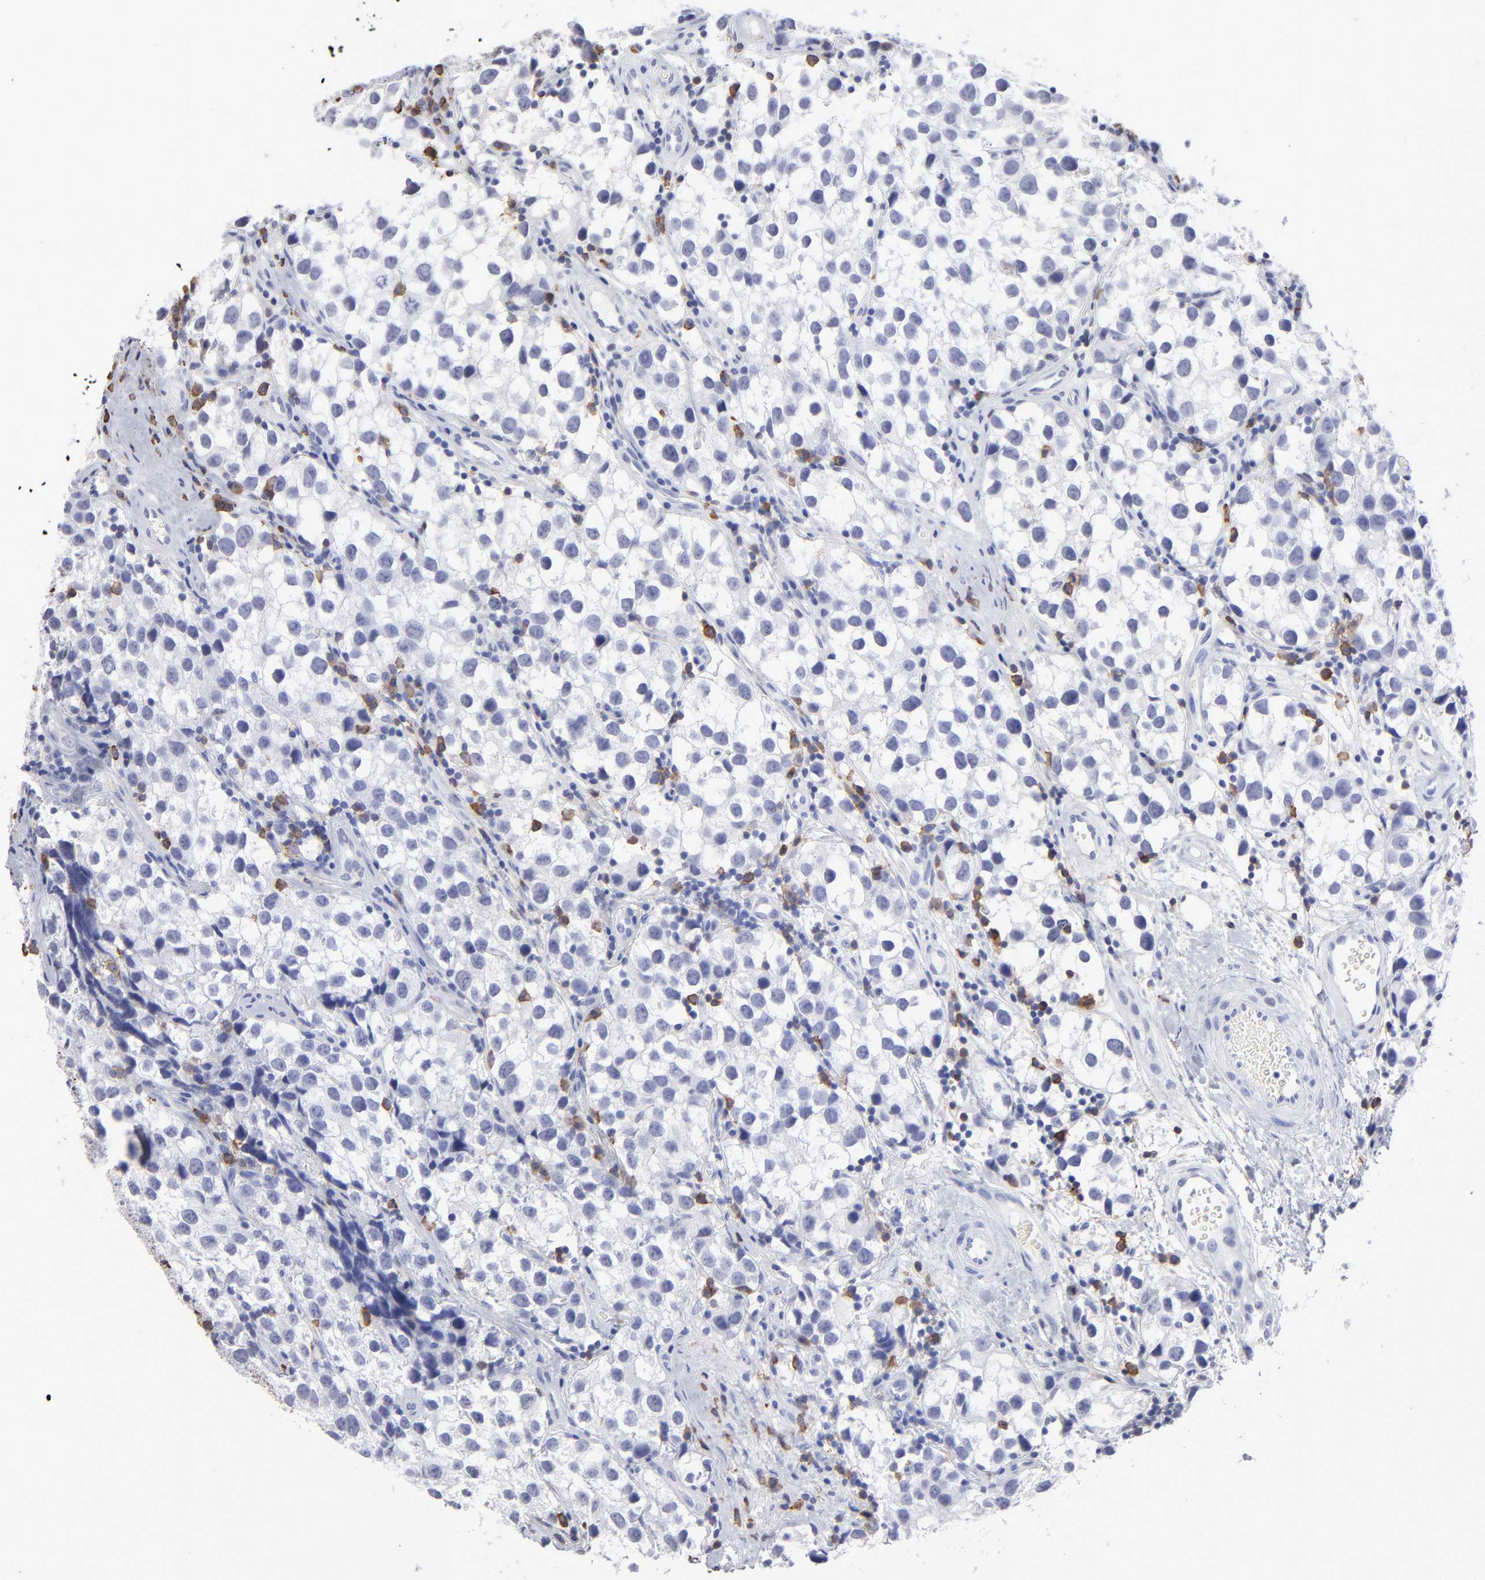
{"staining": {"intensity": "negative", "quantity": "none", "location": "none"}, "tissue": "testis cancer", "cell_type": "Tumor cells", "image_type": "cancer", "snomed": [{"axis": "morphology", "description": "Seminoma, NOS"}, {"axis": "topography", "description": "Testis"}], "caption": "A histopathology image of testis cancer stained for a protein shows no brown staining in tumor cells.", "gene": "LAT2", "patient": {"sex": "male", "age": 39}}